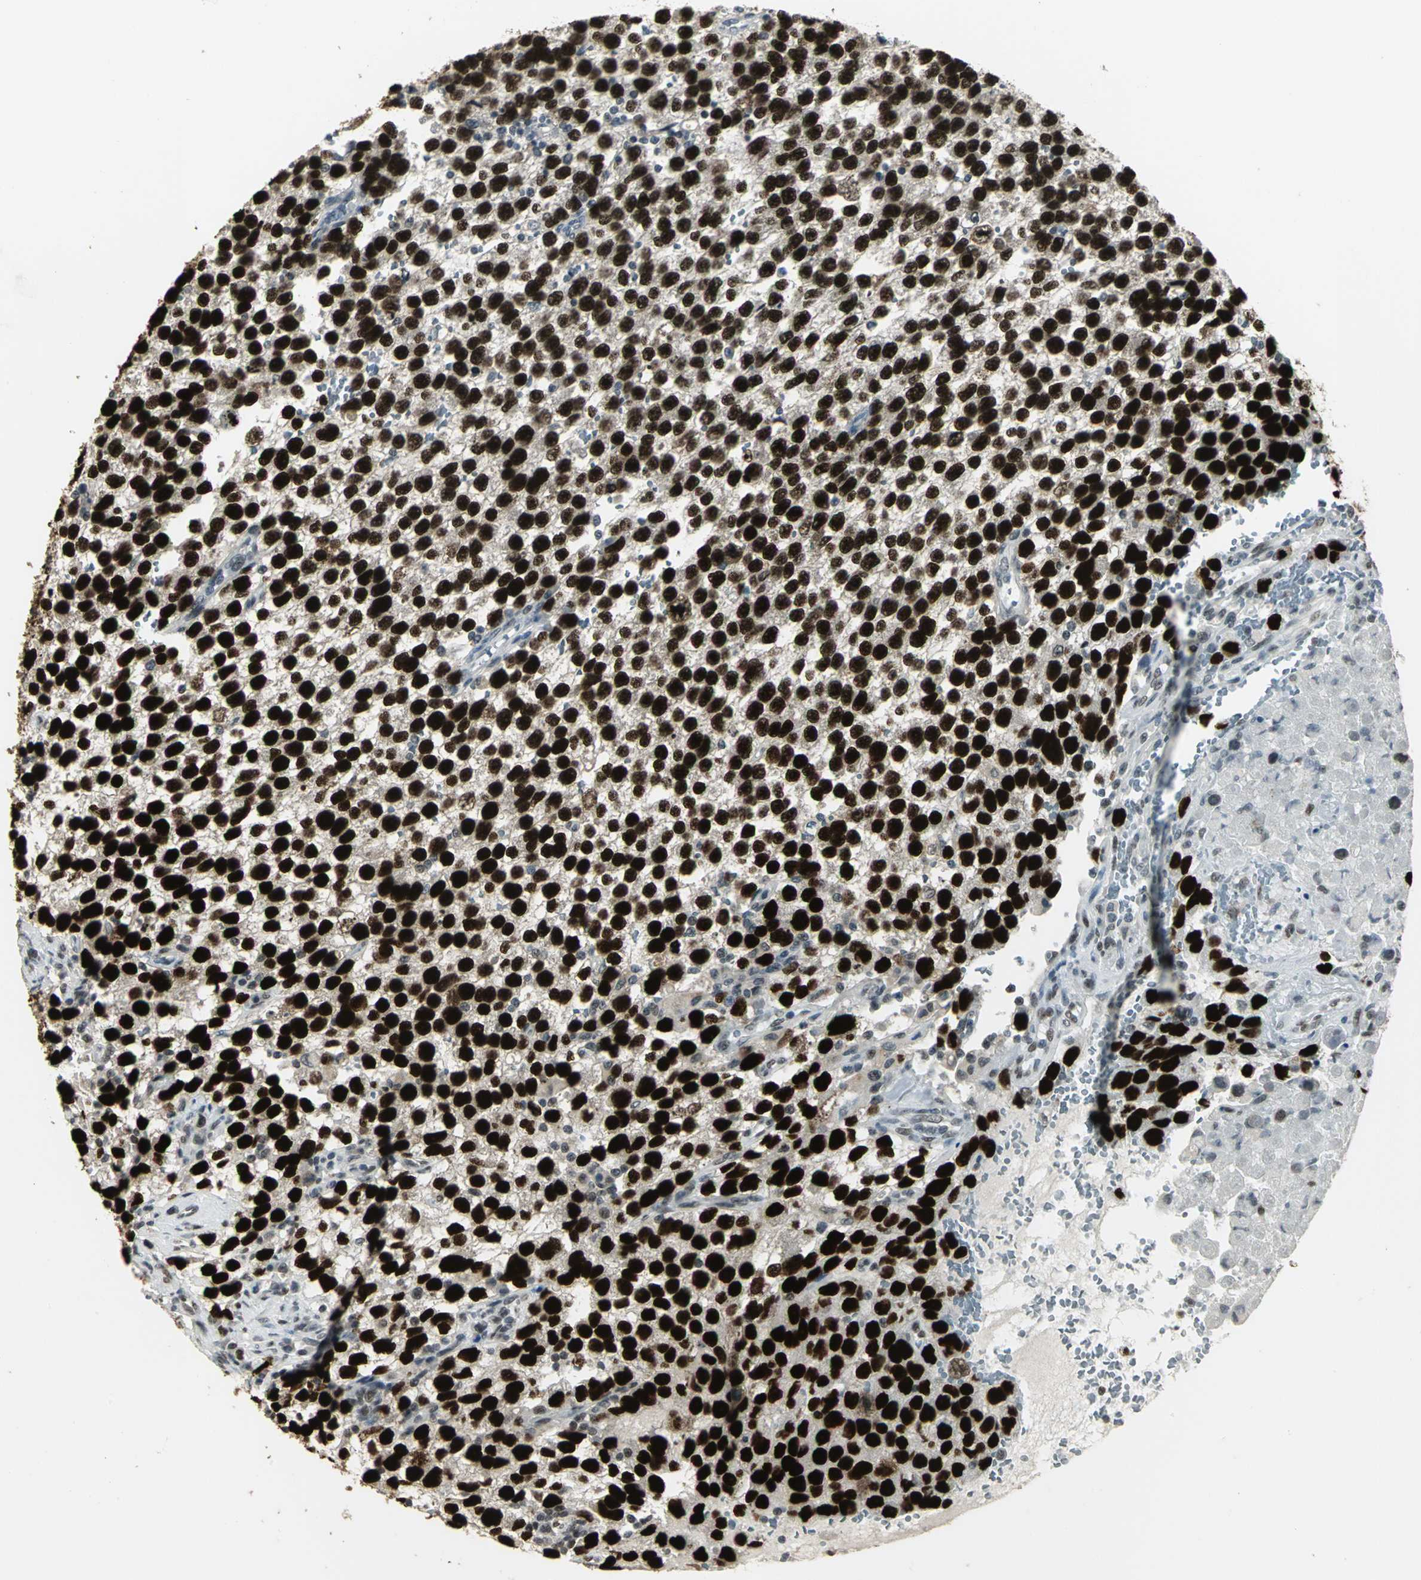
{"staining": {"intensity": "strong", "quantity": ">75%", "location": "nuclear"}, "tissue": "testis cancer", "cell_type": "Tumor cells", "image_type": "cancer", "snomed": [{"axis": "morphology", "description": "Seminoma, NOS"}, {"axis": "topography", "description": "Testis"}], "caption": "Testis seminoma stained with a protein marker displays strong staining in tumor cells.", "gene": "CBX3", "patient": {"sex": "male", "age": 33}}